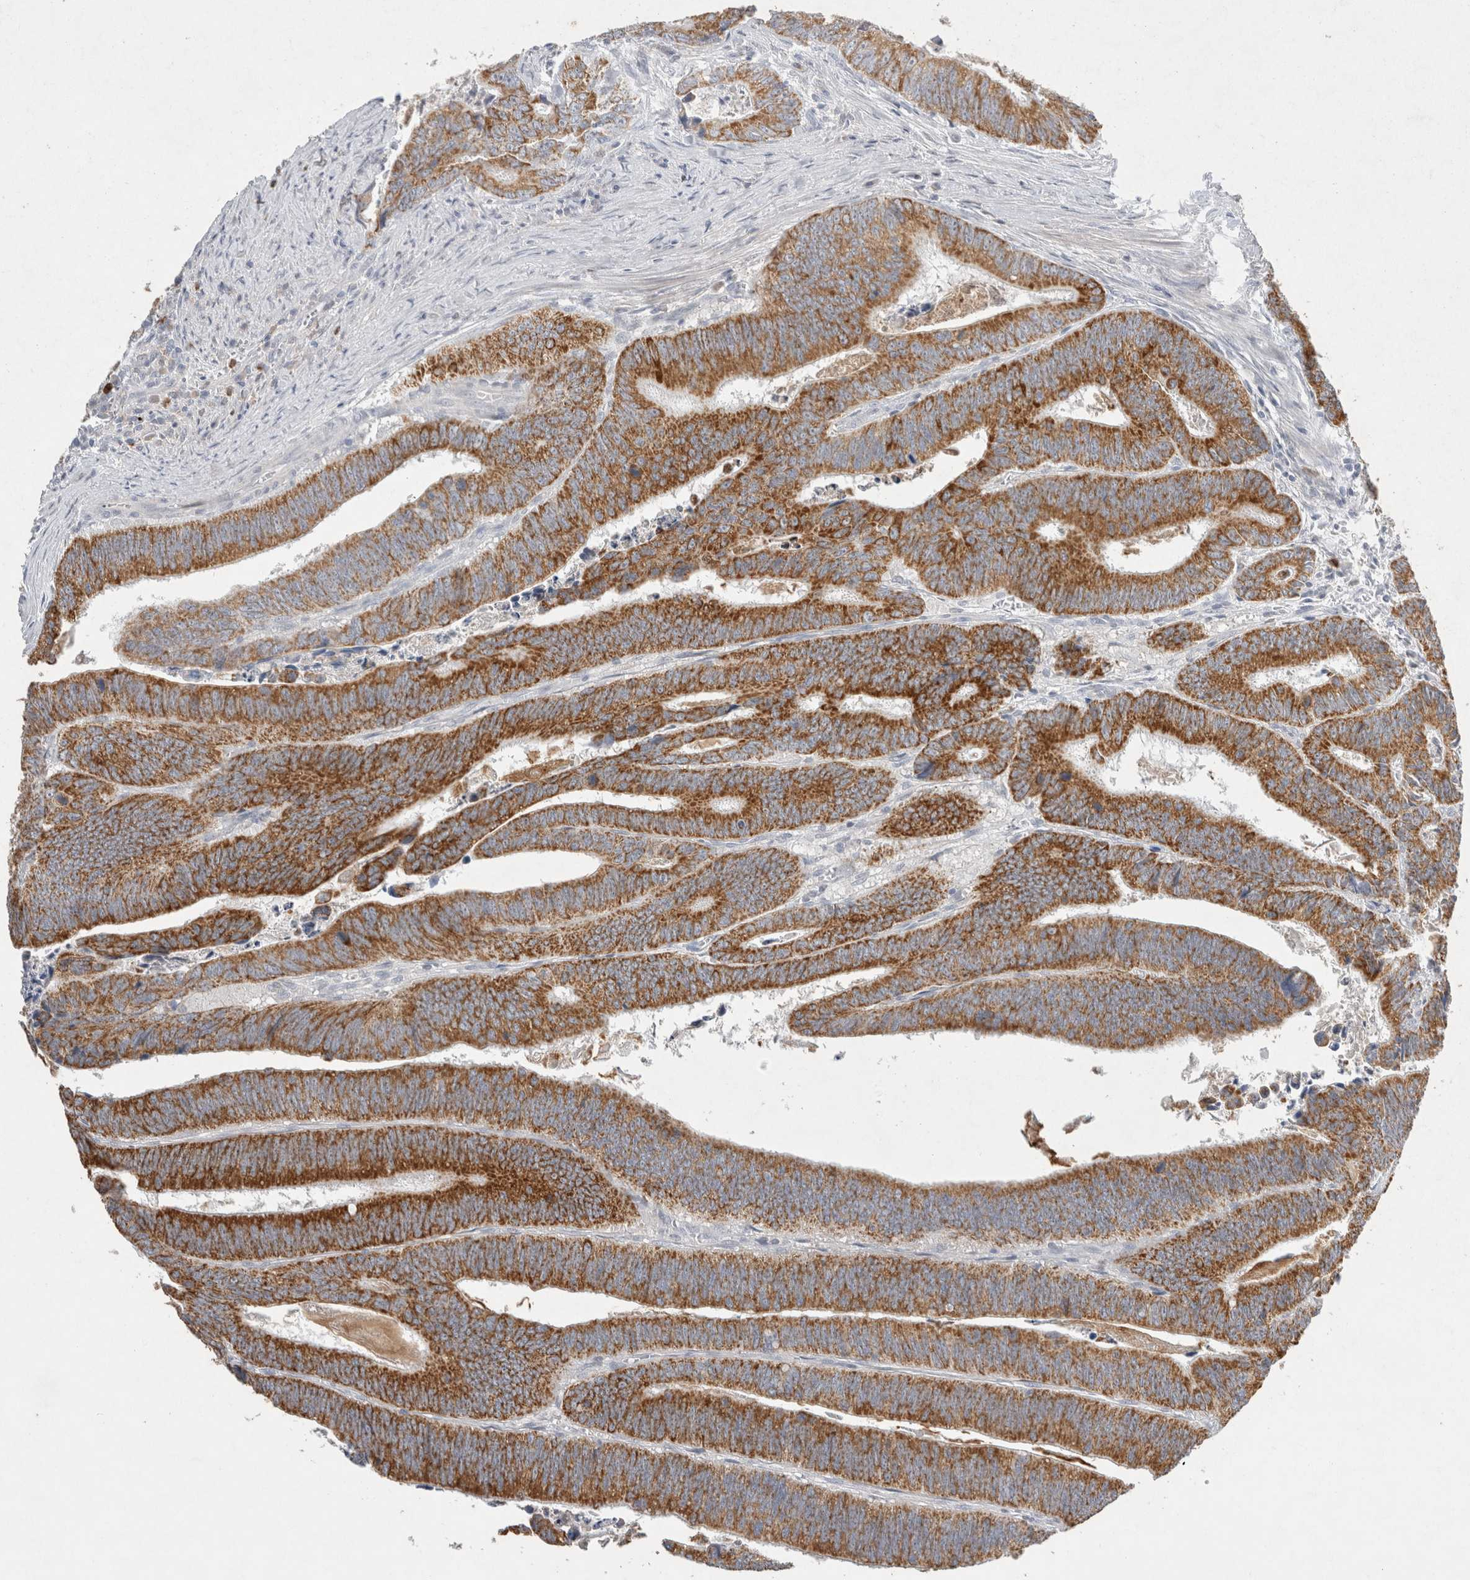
{"staining": {"intensity": "strong", "quantity": ">75%", "location": "cytoplasmic/membranous"}, "tissue": "colorectal cancer", "cell_type": "Tumor cells", "image_type": "cancer", "snomed": [{"axis": "morphology", "description": "Inflammation, NOS"}, {"axis": "morphology", "description": "Adenocarcinoma, NOS"}, {"axis": "topography", "description": "Colon"}], "caption": "Protein staining of adenocarcinoma (colorectal) tissue exhibits strong cytoplasmic/membranous expression in approximately >75% of tumor cells.", "gene": "AGMAT", "patient": {"sex": "male", "age": 72}}